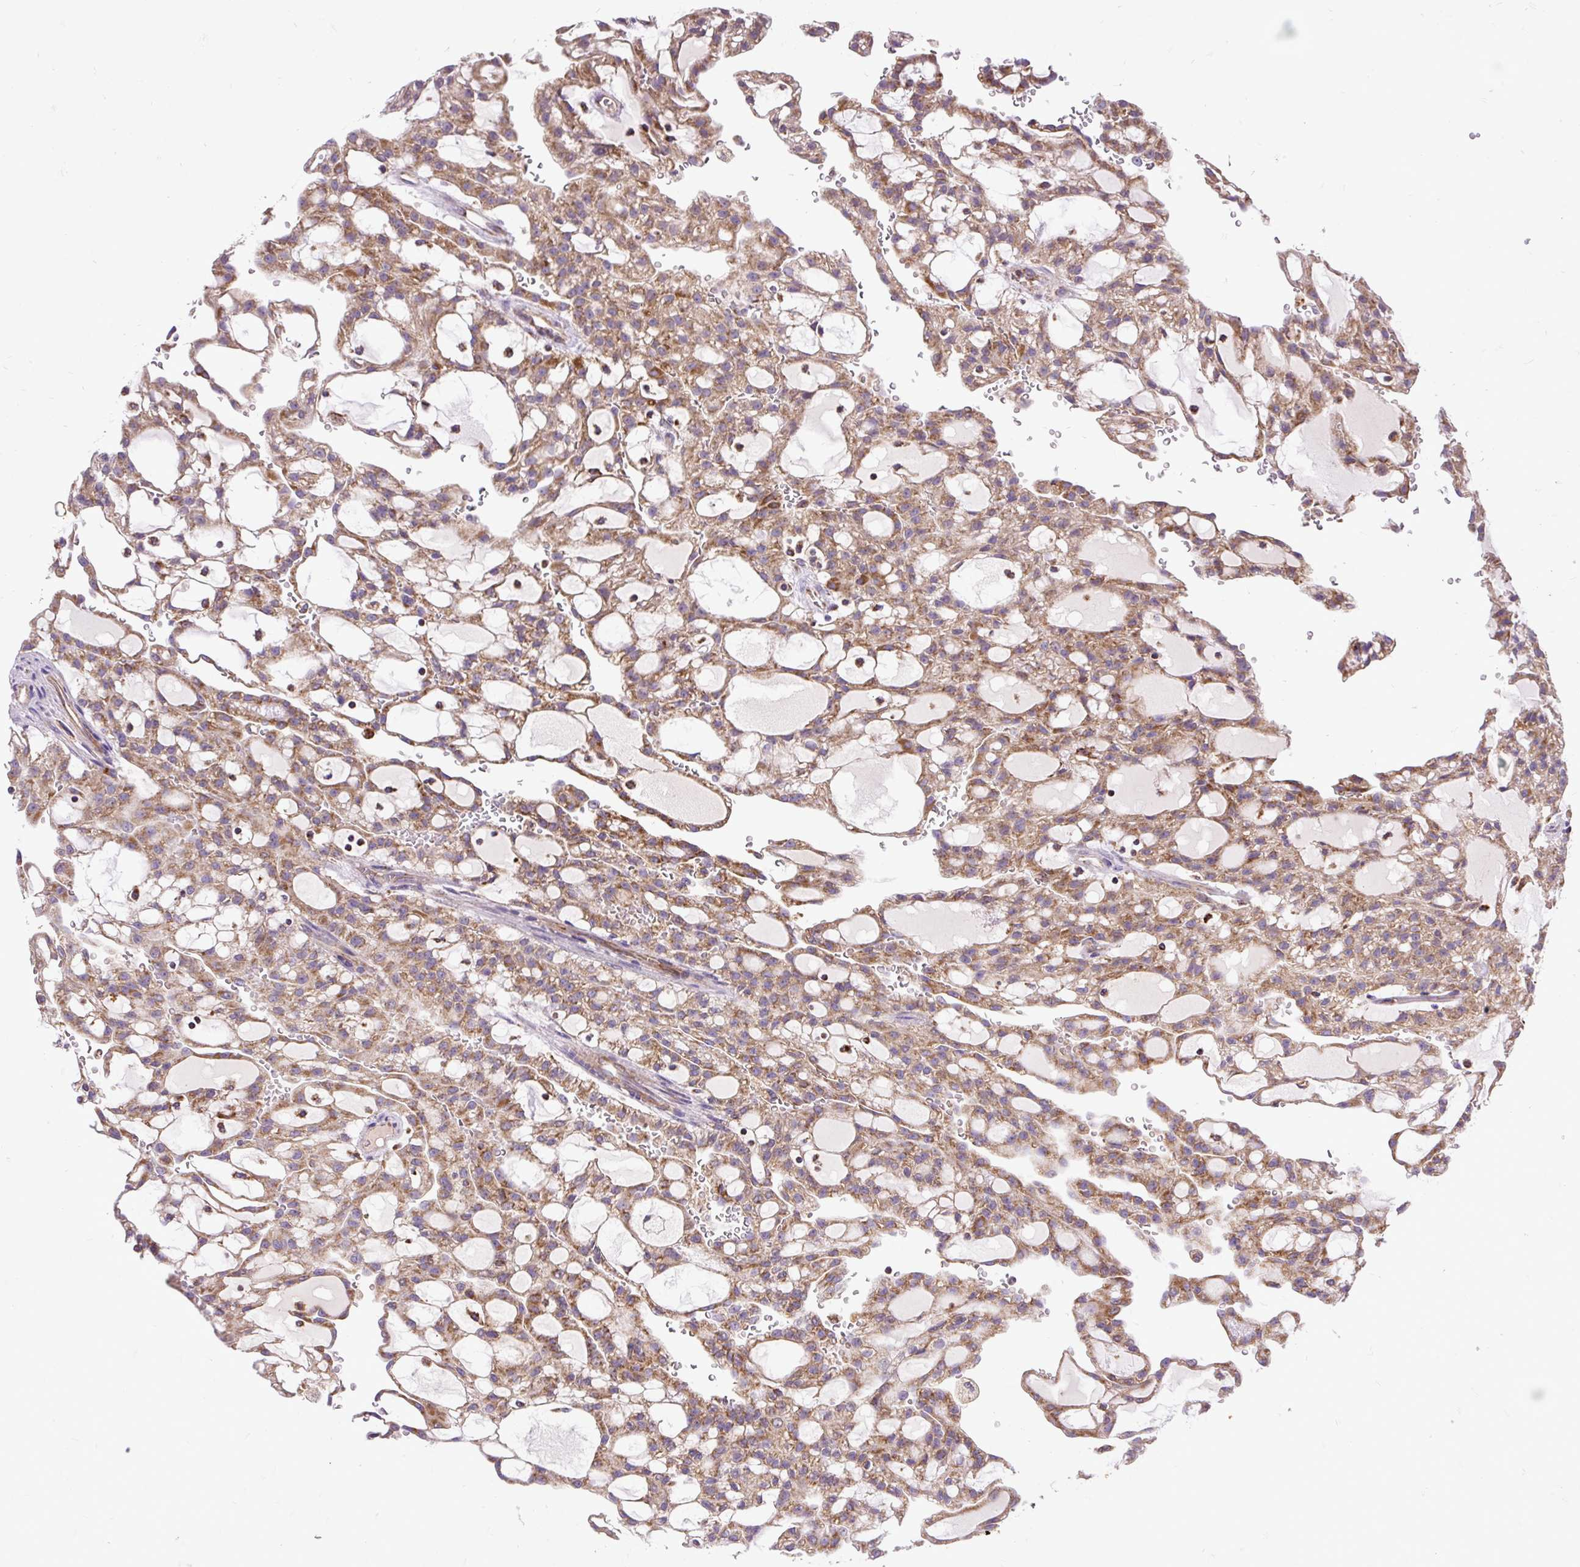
{"staining": {"intensity": "moderate", "quantity": ">75%", "location": "cytoplasmic/membranous"}, "tissue": "renal cancer", "cell_type": "Tumor cells", "image_type": "cancer", "snomed": [{"axis": "morphology", "description": "Adenocarcinoma, NOS"}, {"axis": "topography", "description": "Kidney"}], "caption": "DAB immunohistochemical staining of human renal adenocarcinoma displays moderate cytoplasmic/membranous protein staining in about >75% of tumor cells. (brown staining indicates protein expression, while blue staining denotes nuclei).", "gene": "TOMM40", "patient": {"sex": "male", "age": 63}}